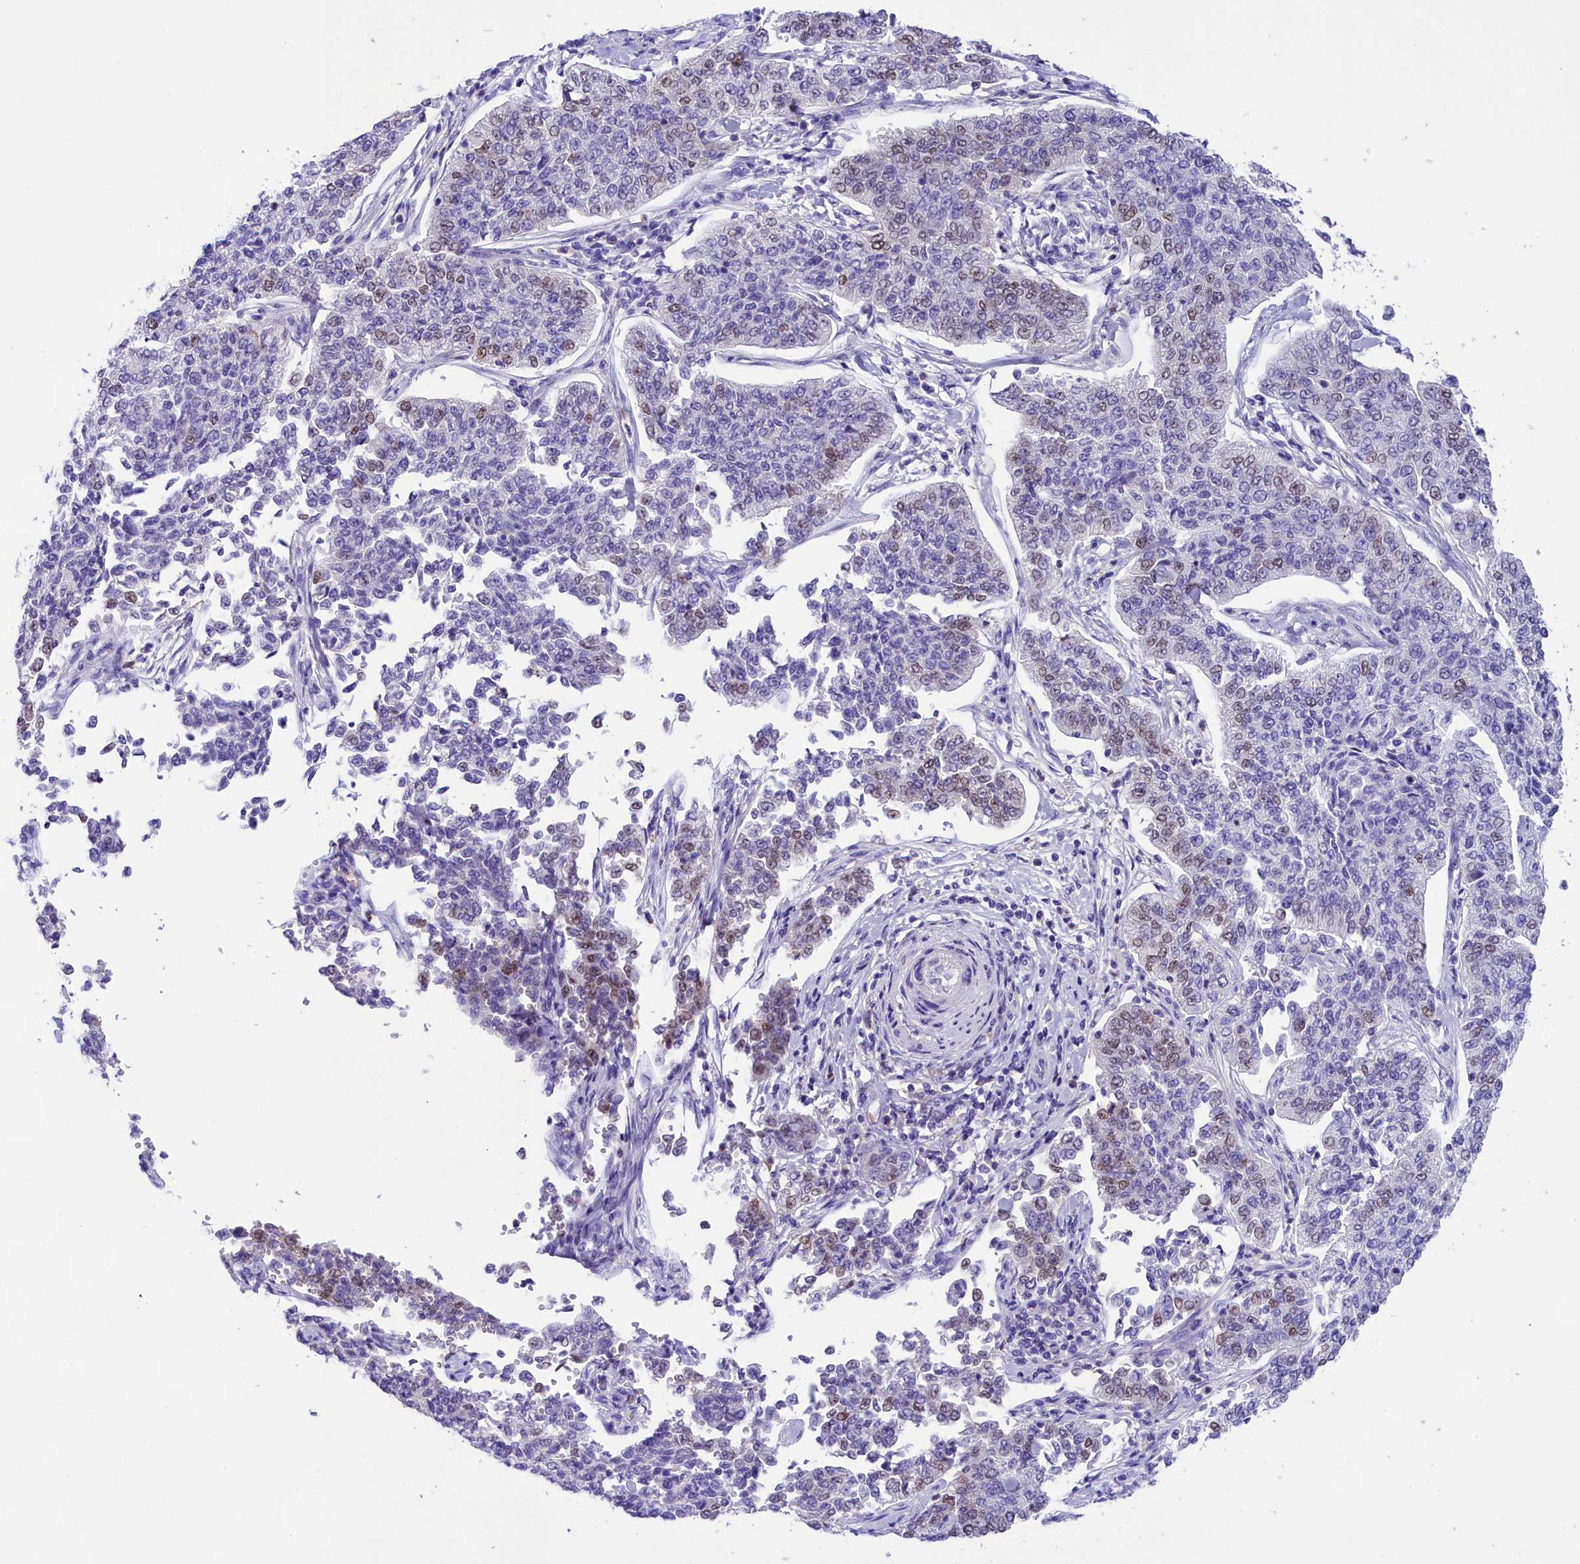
{"staining": {"intensity": "weak", "quantity": "<25%", "location": "nuclear"}, "tissue": "cervical cancer", "cell_type": "Tumor cells", "image_type": "cancer", "snomed": [{"axis": "morphology", "description": "Squamous cell carcinoma, NOS"}, {"axis": "topography", "description": "Cervix"}], "caption": "A micrograph of cervical squamous cell carcinoma stained for a protein shows no brown staining in tumor cells. (Stains: DAB immunohistochemistry with hematoxylin counter stain, Microscopy: brightfield microscopy at high magnification).", "gene": "RPS6KB1", "patient": {"sex": "female", "age": 35}}